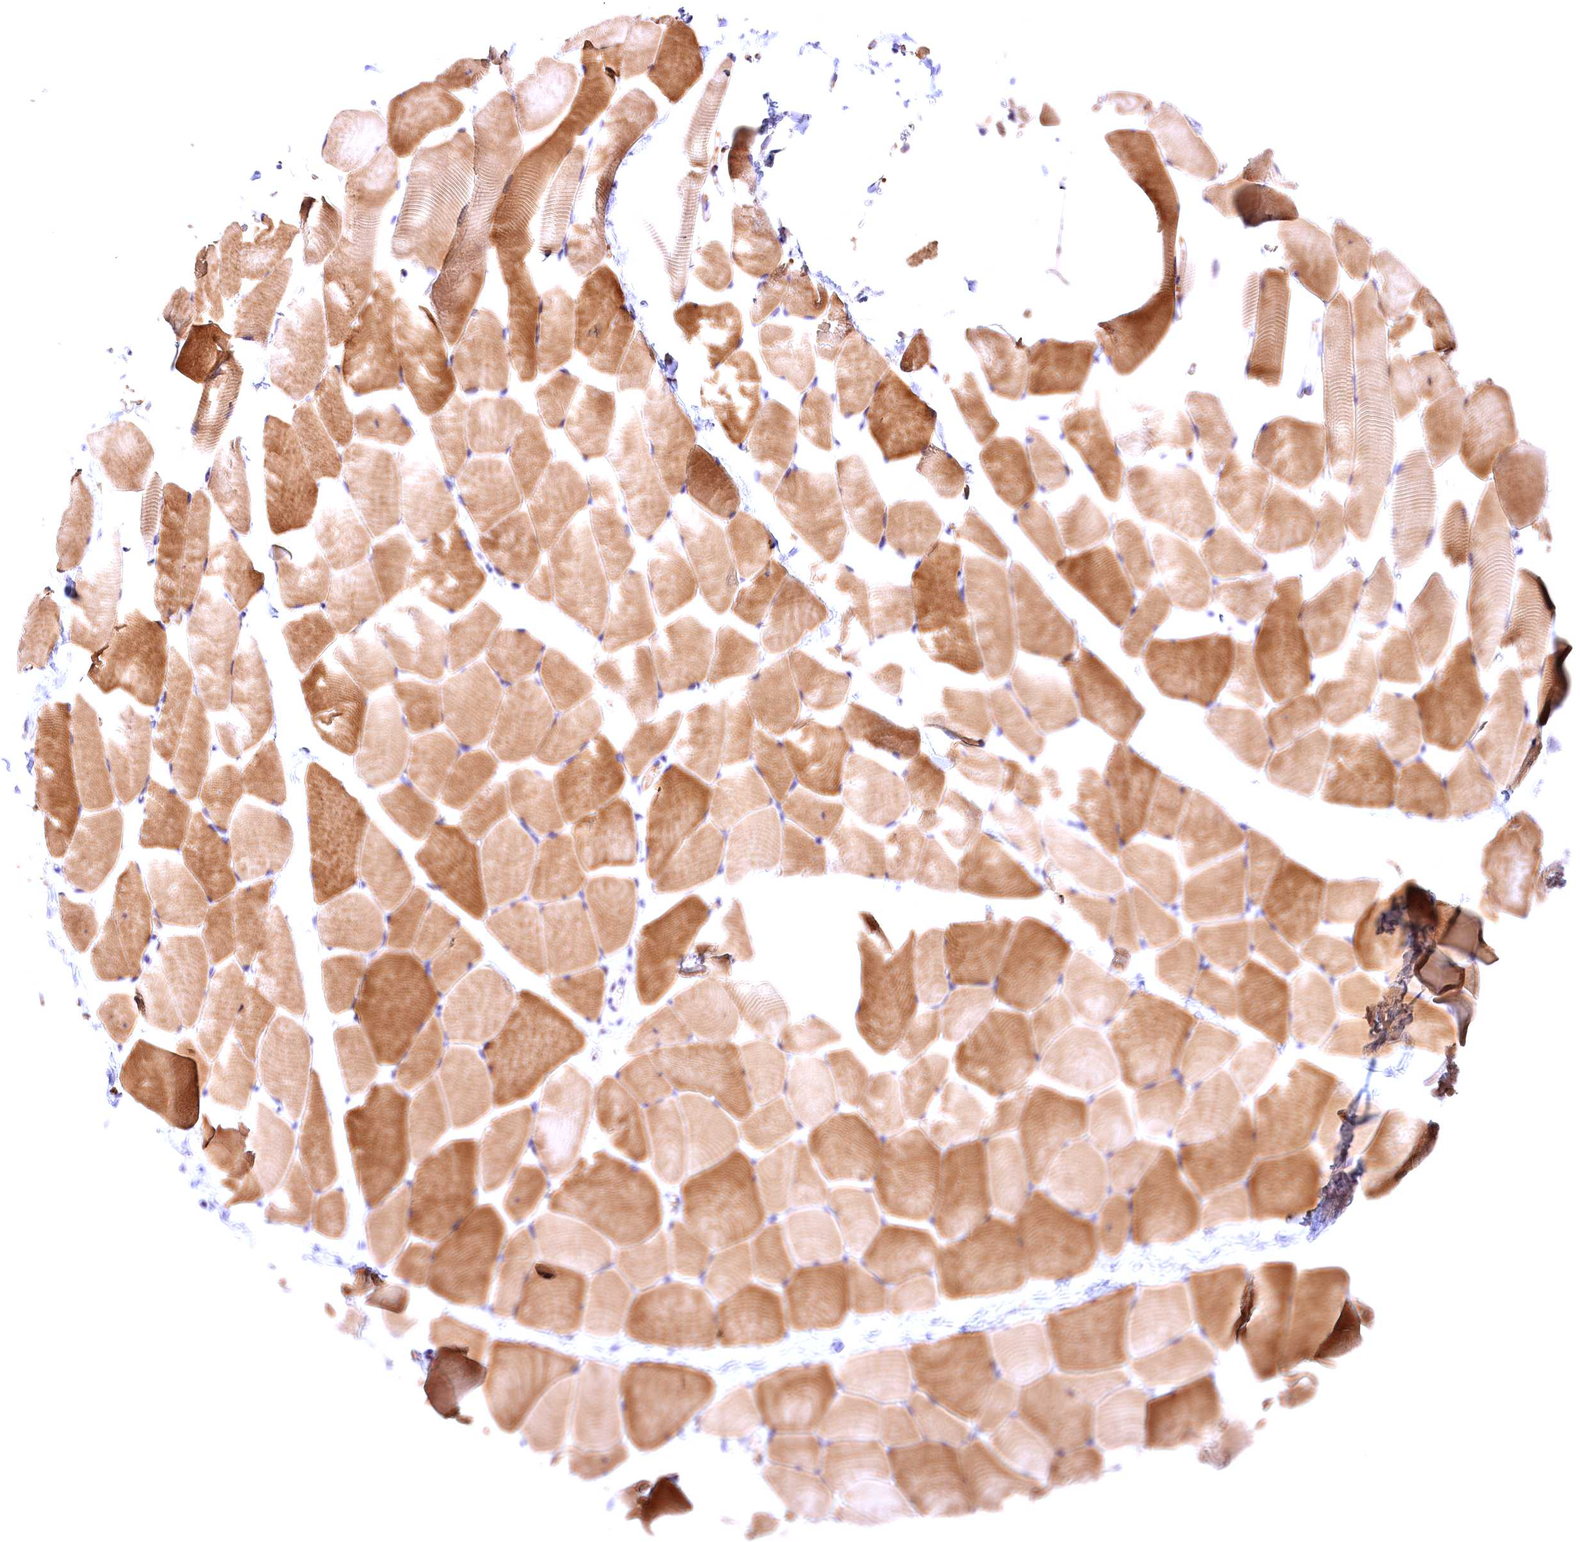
{"staining": {"intensity": "moderate", "quantity": ">75%", "location": "cytoplasmic/membranous"}, "tissue": "skeletal muscle", "cell_type": "Myocytes", "image_type": "normal", "snomed": [{"axis": "morphology", "description": "Normal tissue, NOS"}, {"axis": "topography", "description": "Skeletal muscle"}], "caption": "DAB immunohistochemical staining of benign skeletal muscle demonstrates moderate cytoplasmic/membranous protein positivity in about >75% of myocytes.", "gene": "PHAF1", "patient": {"sex": "male", "age": 25}}